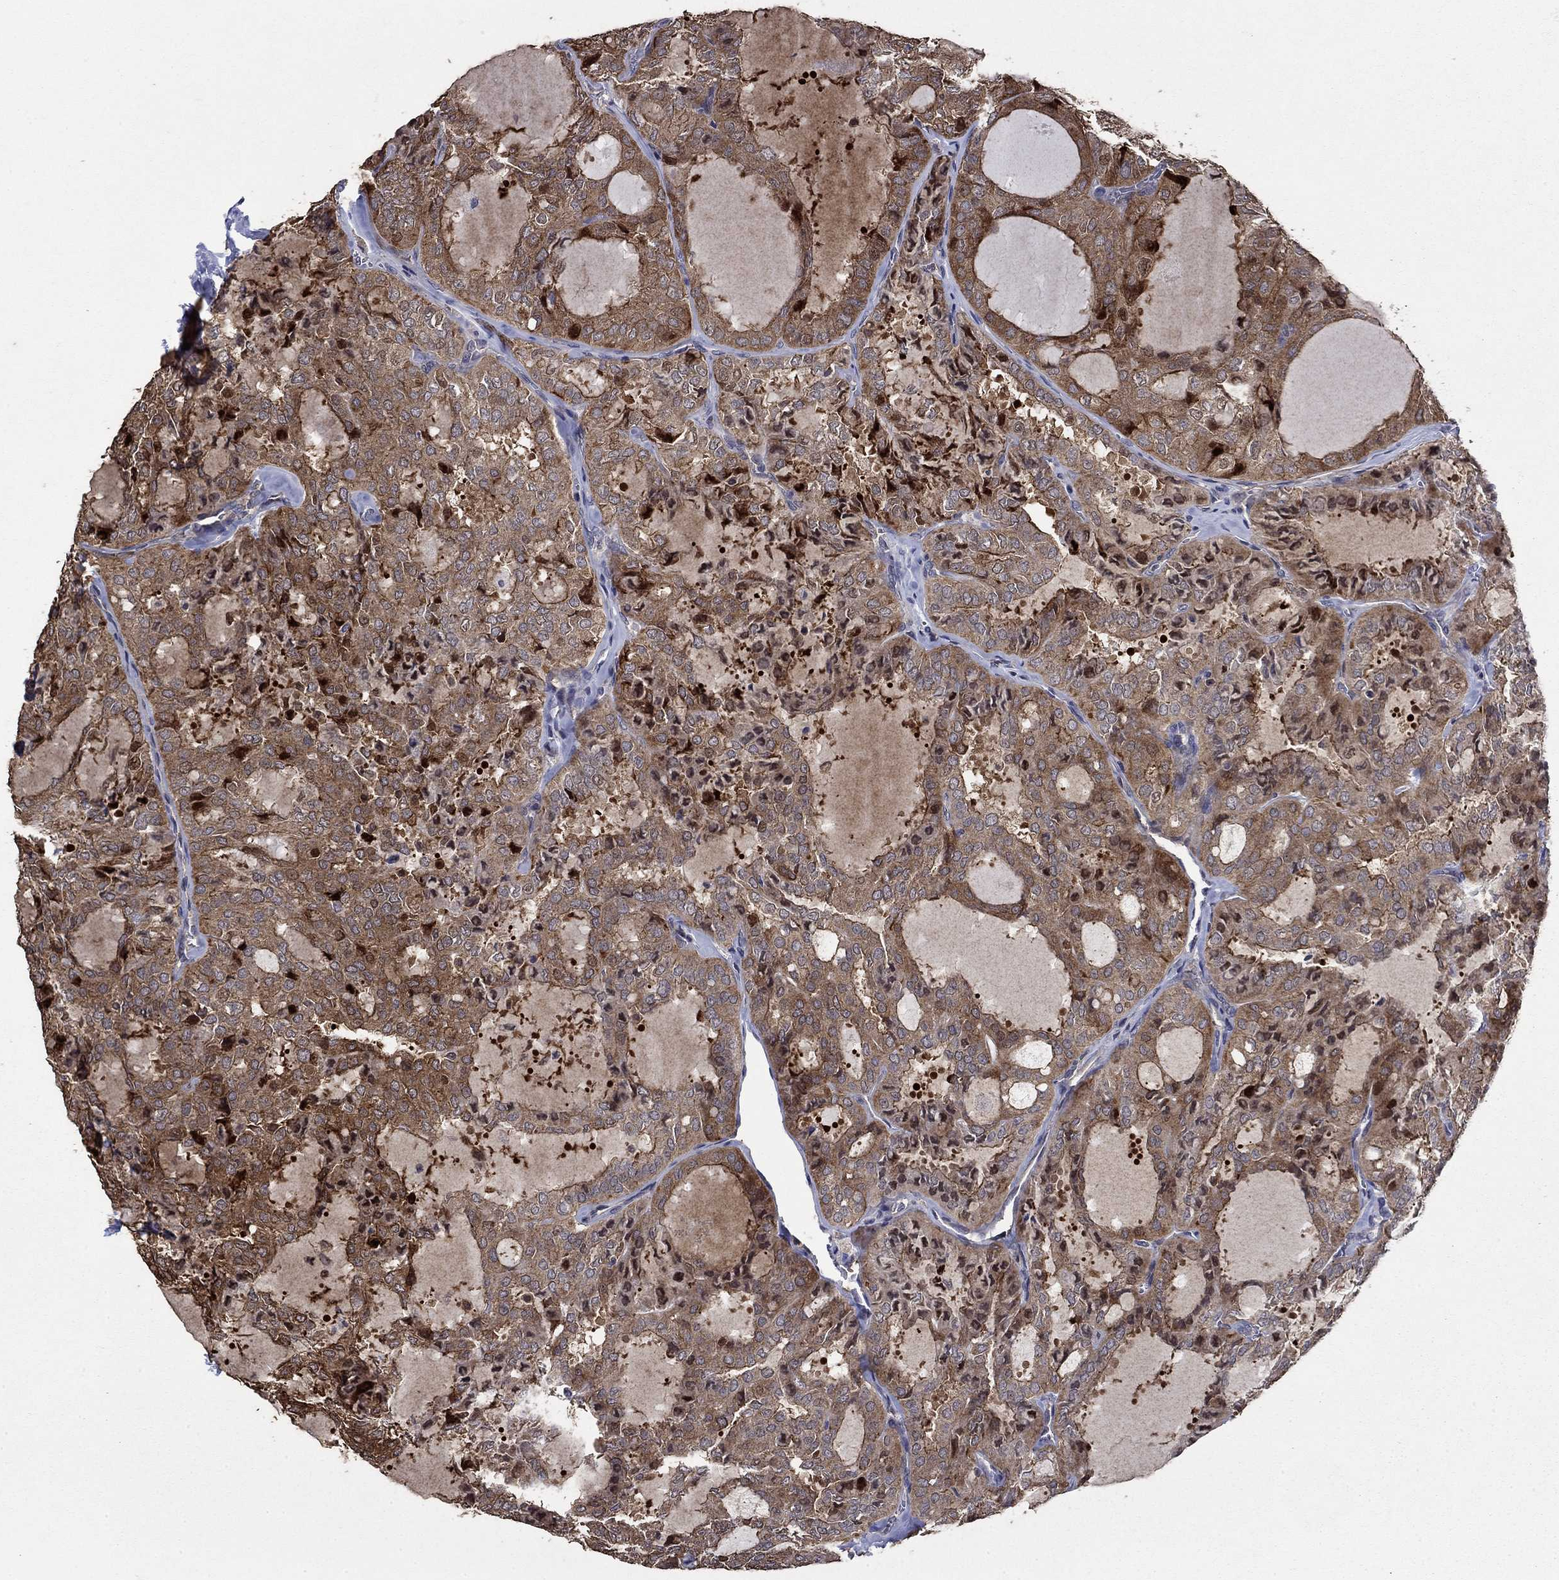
{"staining": {"intensity": "moderate", "quantity": ">75%", "location": "cytoplasmic/membranous"}, "tissue": "thyroid cancer", "cell_type": "Tumor cells", "image_type": "cancer", "snomed": [{"axis": "morphology", "description": "Follicular adenoma carcinoma, NOS"}, {"axis": "topography", "description": "Thyroid gland"}], "caption": "The histopathology image displays a brown stain indicating the presence of a protein in the cytoplasmic/membranous of tumor cells in thyroid cancer.", "gene": "DVL1", "patient": {"sex": "male", "age": 75}}